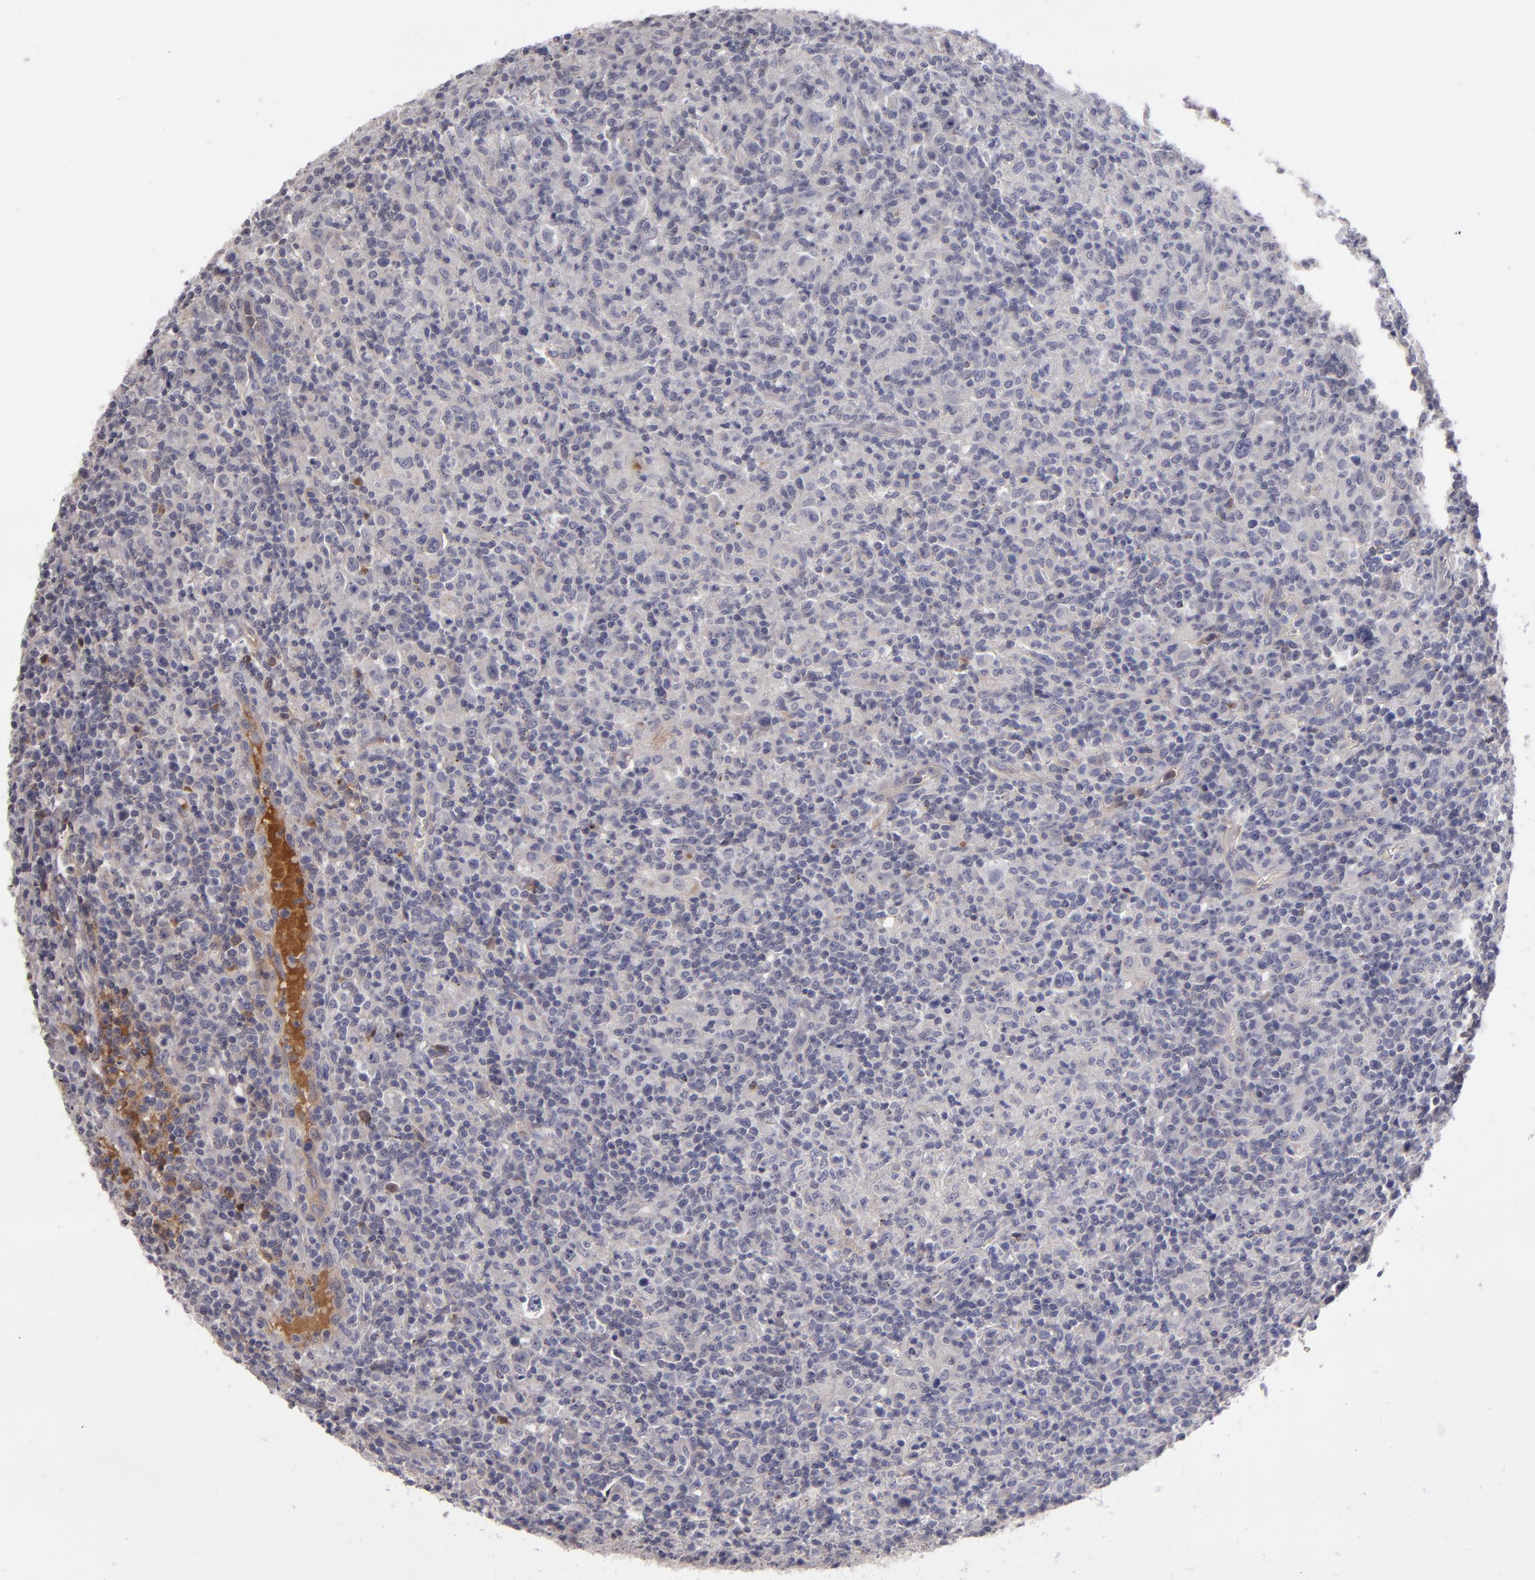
{"staining": {"intensity": "negative", "quantity": "none", "location": "none"}, "tissue": "lymphoma", "cell_type": "Tumor cells", "image_type": "cancer", "snomed": [{"axis": "morphology", "description": "Hodgkin's disease, NOS"}, {"axis": "topography", "description": "Lymph node"}], "caption": "Hodgkin's disease stained for a protein using immunohistochemistry displays no expression tumor cells.", "gene": "ITIH4", "patient": {"sex": "male", "age": 65}}